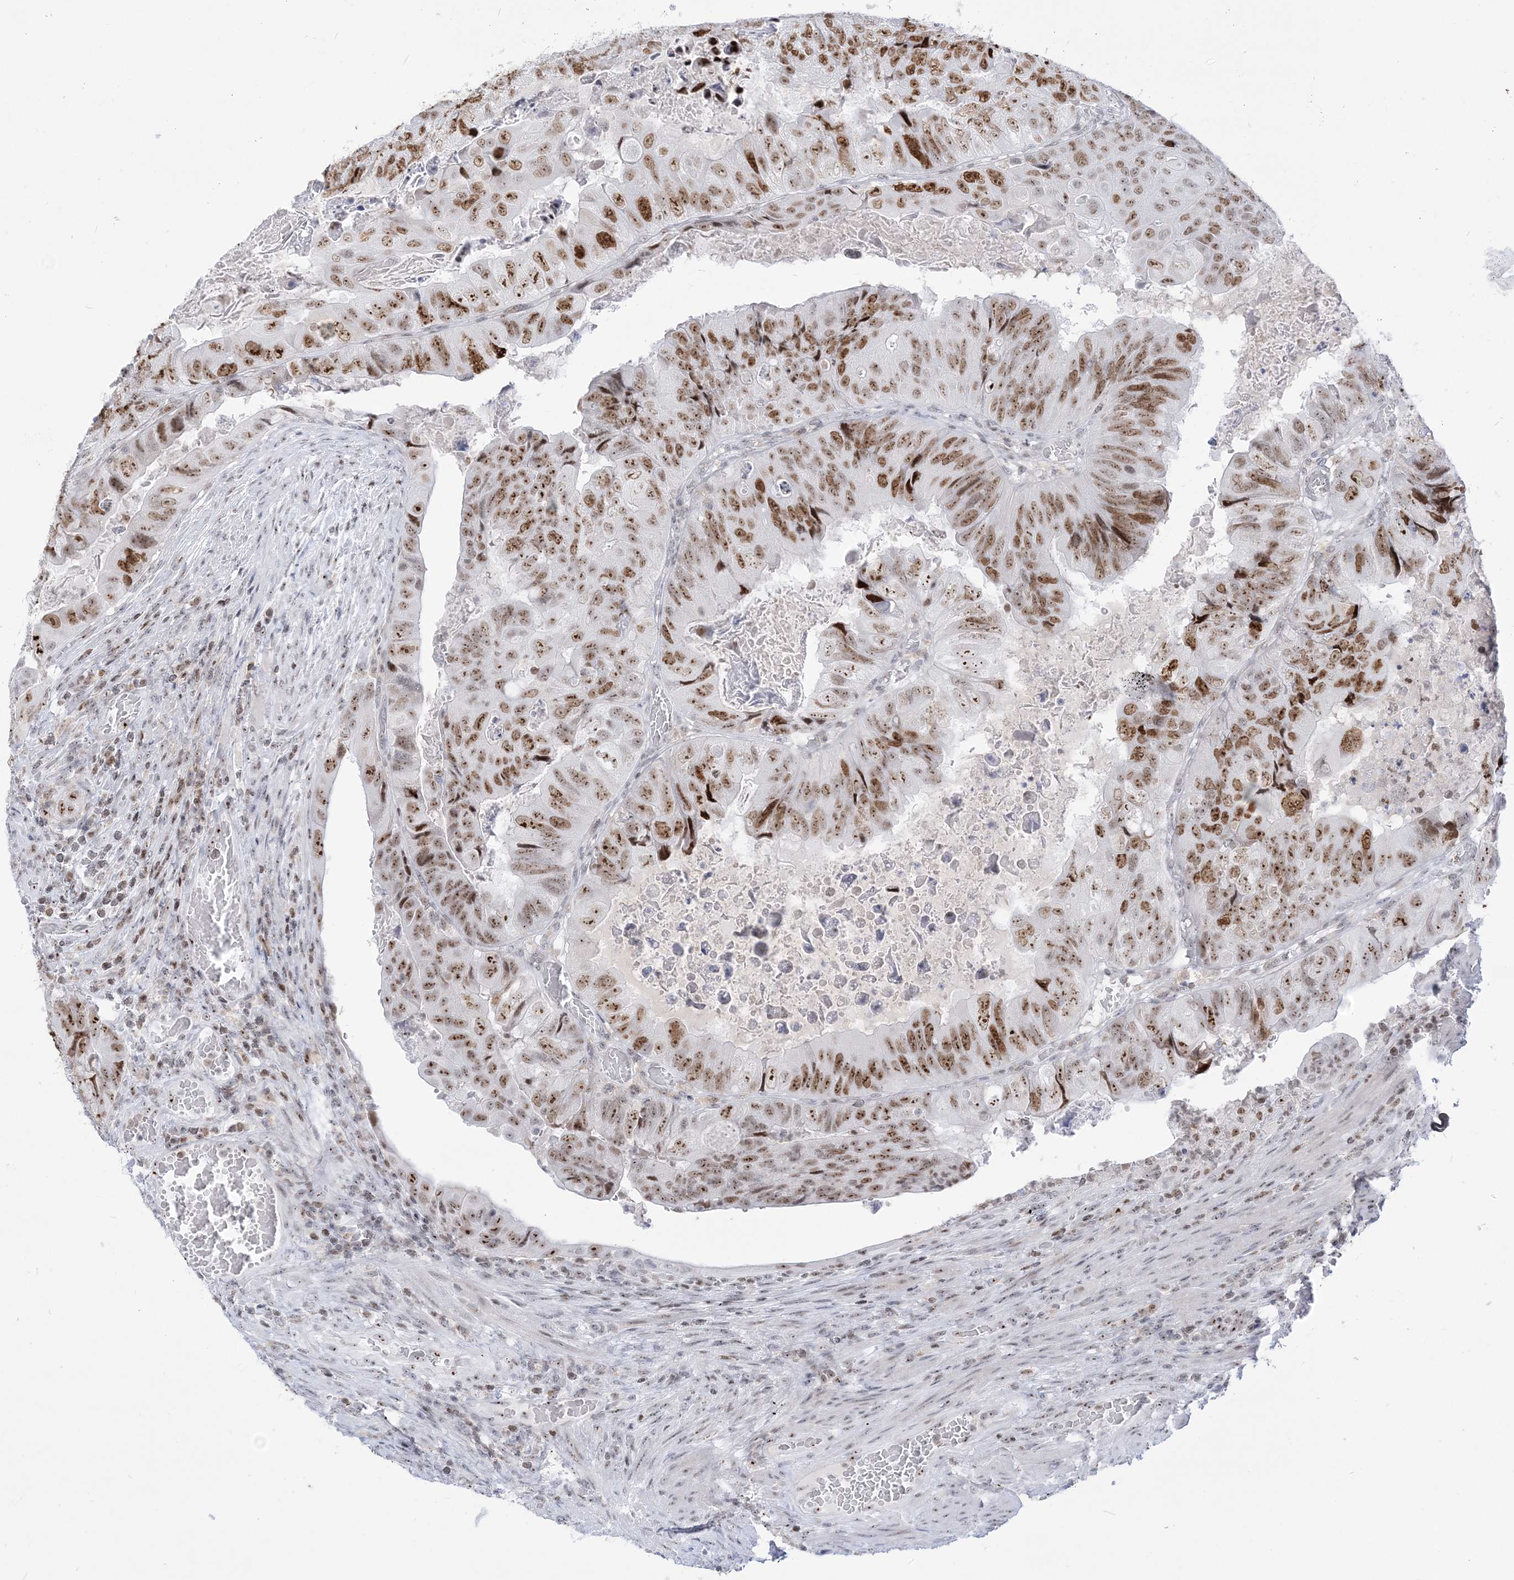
{"staining": {"intensity": "strong", "quantity": ">75%", "location": "nuclear"}, "tissue": "colorectal cancer", "cell_type": "Tumor cells", "image_type": "cancer", "snomed": [{"axis": "morphology", "description": "Adenocarcinoma, NOS"}, {"axis": "topography", "description": "Rectum"}], "caption": "Human colorectal cancer (adenocarcinoma) stained with a protein marker reveals strong staining in tumor cells.", "gene": "DDX21", "patient": {"sex": "male", "age": 63}}